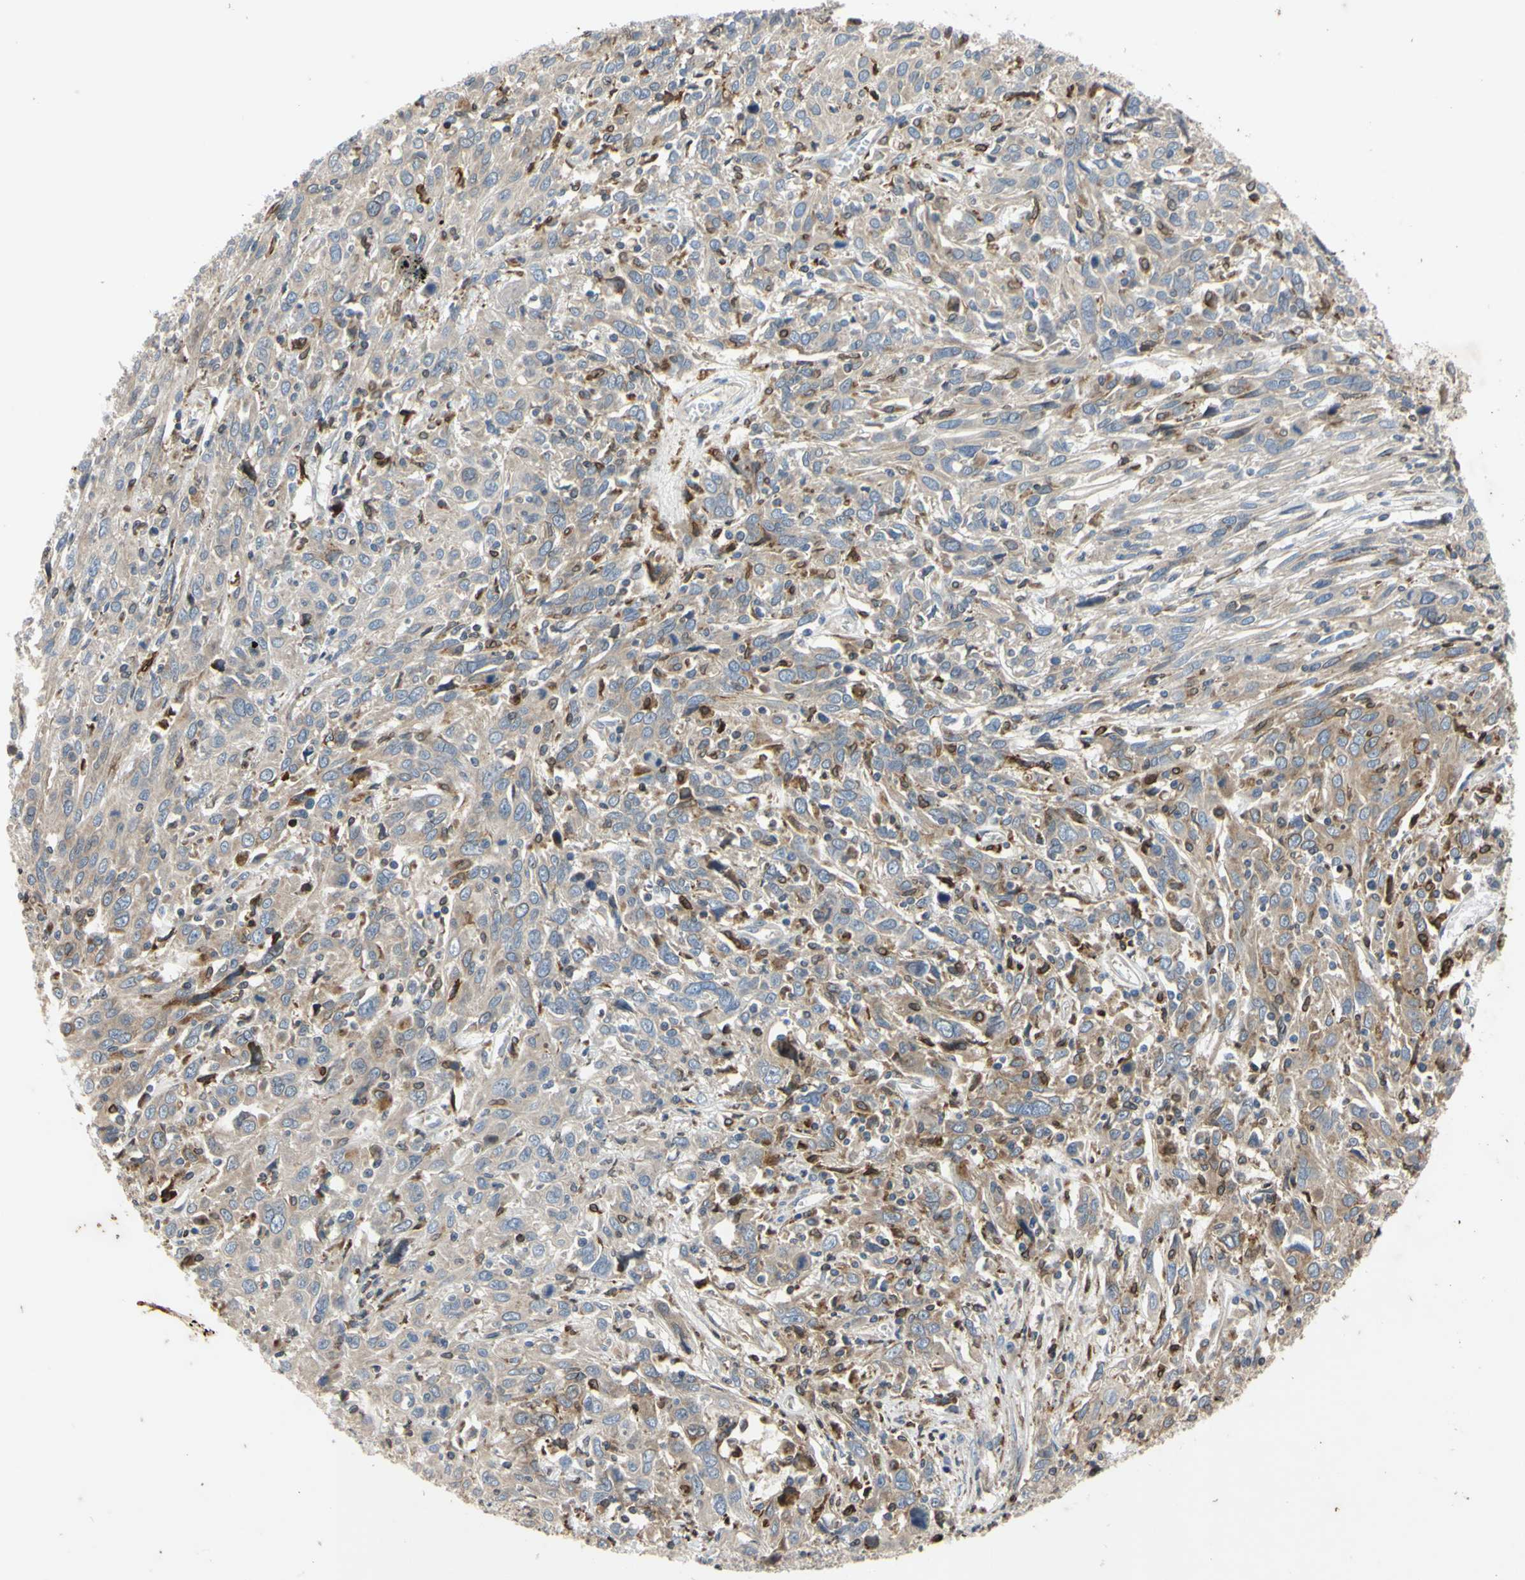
{"staining": {"intensity": "weak", "quantity": ">75%", "location": "cytoplasmic/membranous"}, "tissue": "cervical cancer", "cell_type": "Tumor cells", "image_type": "cancer", "snomed": [{"axis": "morphology", "description": "Squamous cell carcinoma, NOS"}, {"axis": "topography", "description": "Cervix"}], "caption": "DAB (3,3'-diaminobenzidine) immunohistochemical staining of cervical squamous cell carcinoma reveals weak cytoplasmic/membranous protein staining in approximately >75% of tumor cells.", "gene": "PLXNA2", "patient": {"sex": "female", "age": 46}}